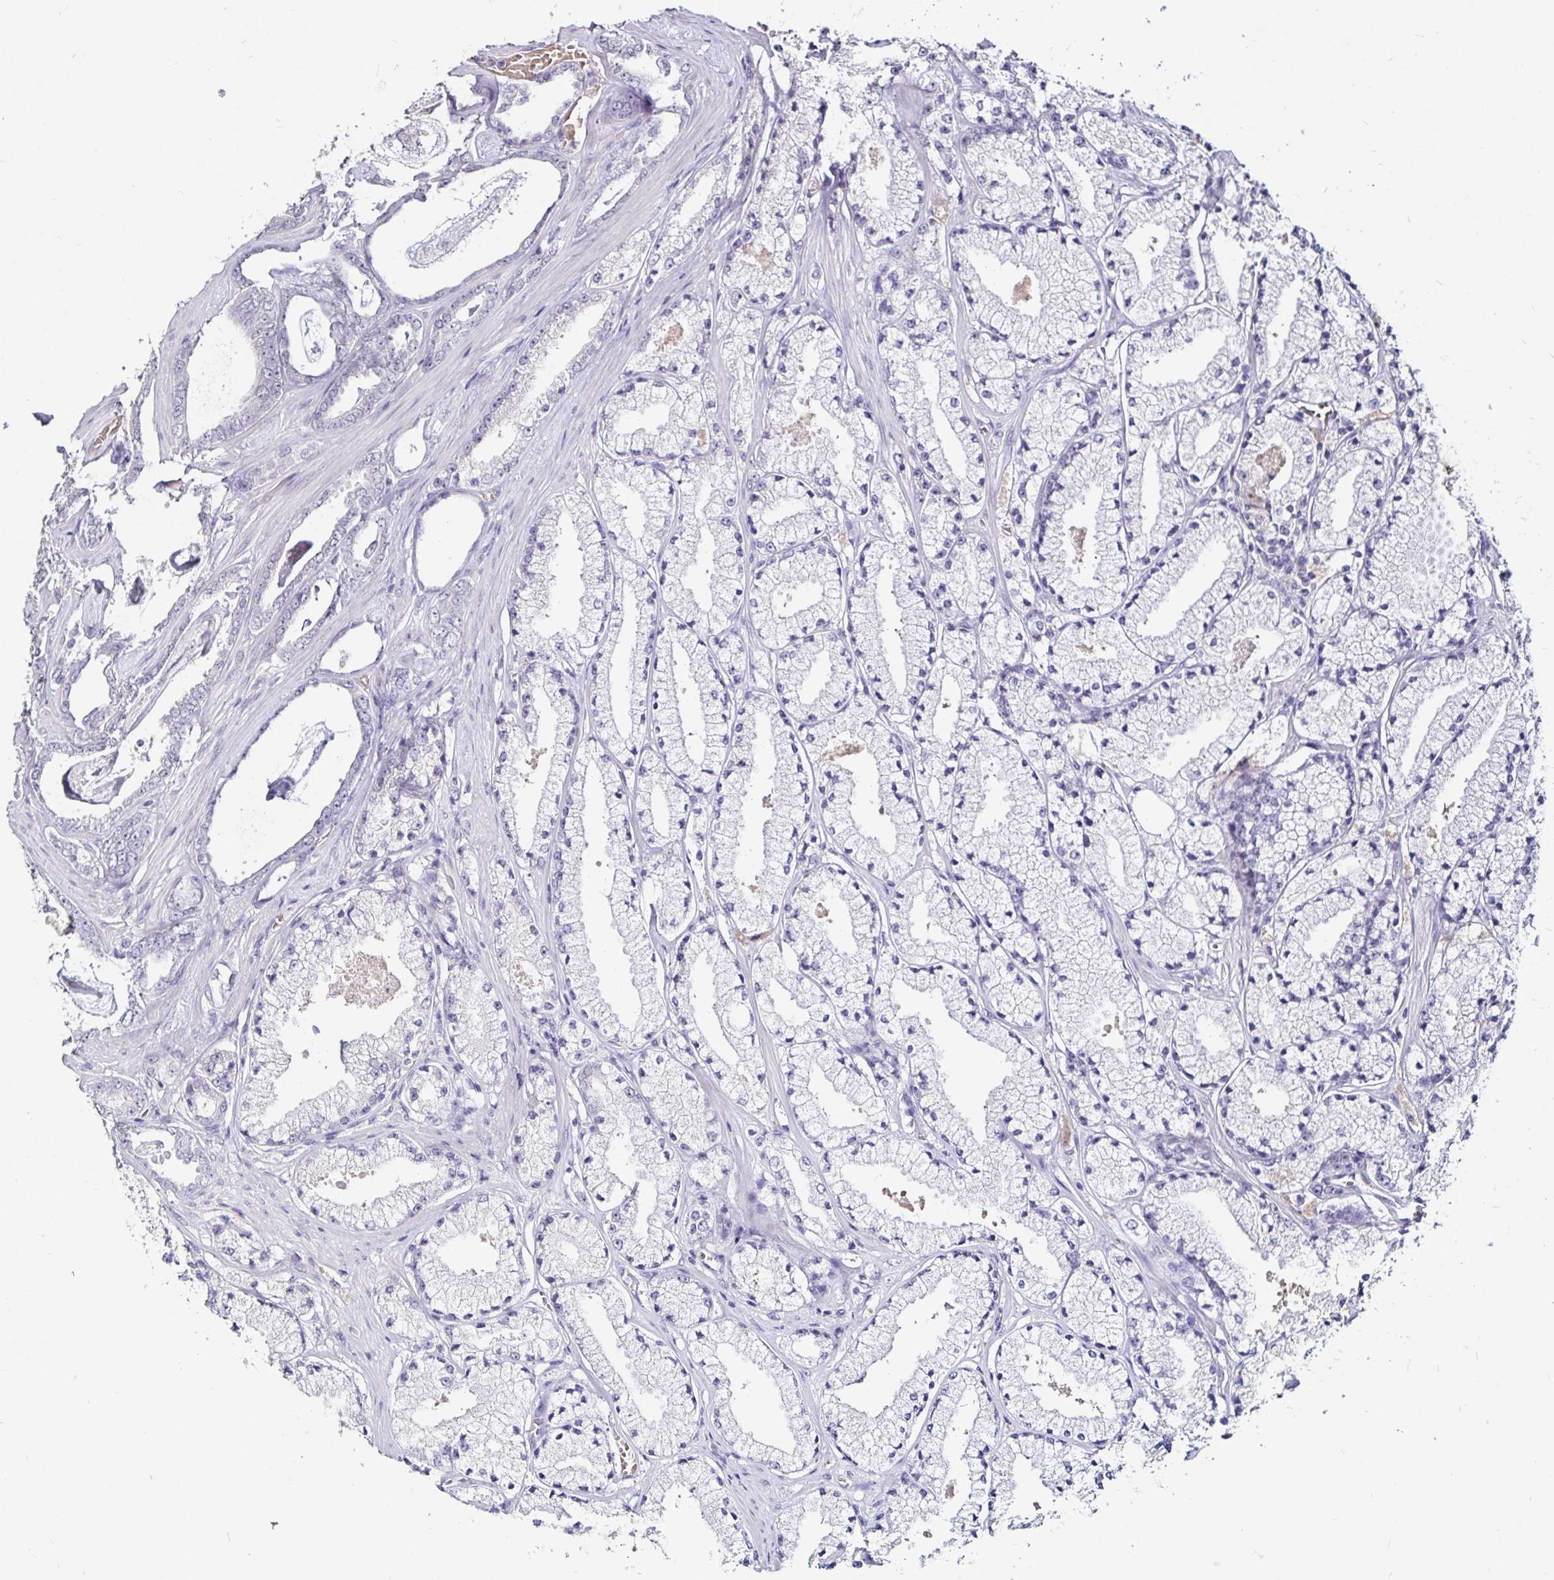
{"staining": {"intensity": "negative", "quantity": "none", "location": "none"}, "tissue": "prostate cancer", "cell_type": "Tumor cells", "image_type": "cancer", "snomed": [{"axis": "morphology", "description": "Adenocarcinoma, High grade"}, {"axis": "topography", "description": "Prostate"}], "caption": "This is a photomicrograph of IHC staining of prostate cancer, which shows no positivity in tumor cells.", "gene": "FAIM2", "patient": {"sex": "male", "age": 63}}